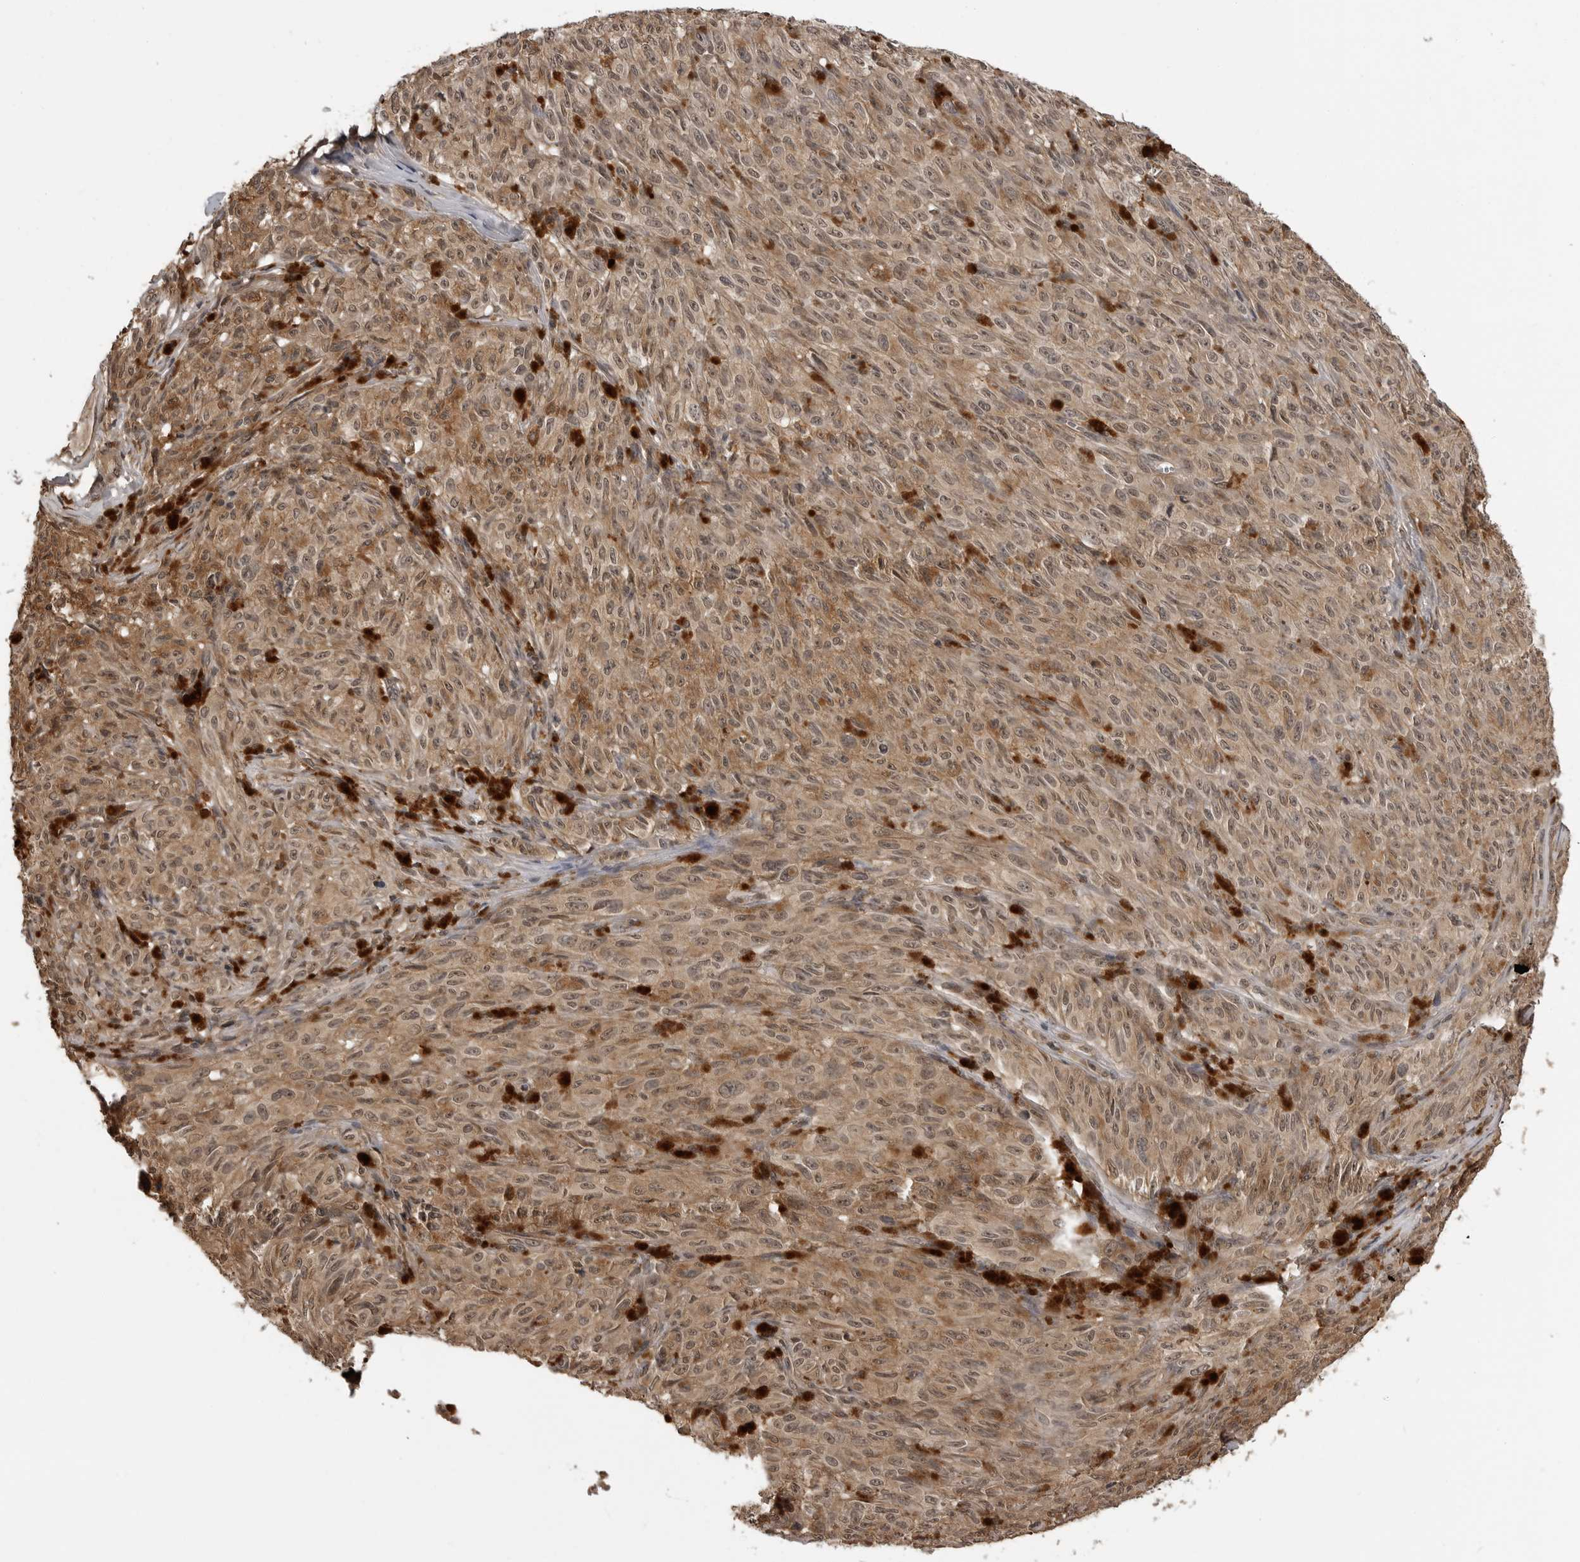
{"staining": {"intensity": "moderate", "quantity": "25%-75%", "location": "cytoplasmic/membranous"}, "tissue": "melanoma", "cell_type": "Tumor cells", "image_type": "cancer", "snomed": [{"axis": "morphology", "description": "Malignant melanoma, NOS"}, {"axis": "topography", "description": "Skin"}], "caption": "IHC of human melanoma demonstrates medium levels of moderate cytoplasmic/membranous positivity in approximately 25%-75% of tumor cells. The protein is stained brown, and the nuclei are stained in blue (DAB (3,3'-diaminobenzidine) IHC with brightfield microscopy, high magnification).", "gene": "IL24", "patient": {"sex": "female", "age": 82}}